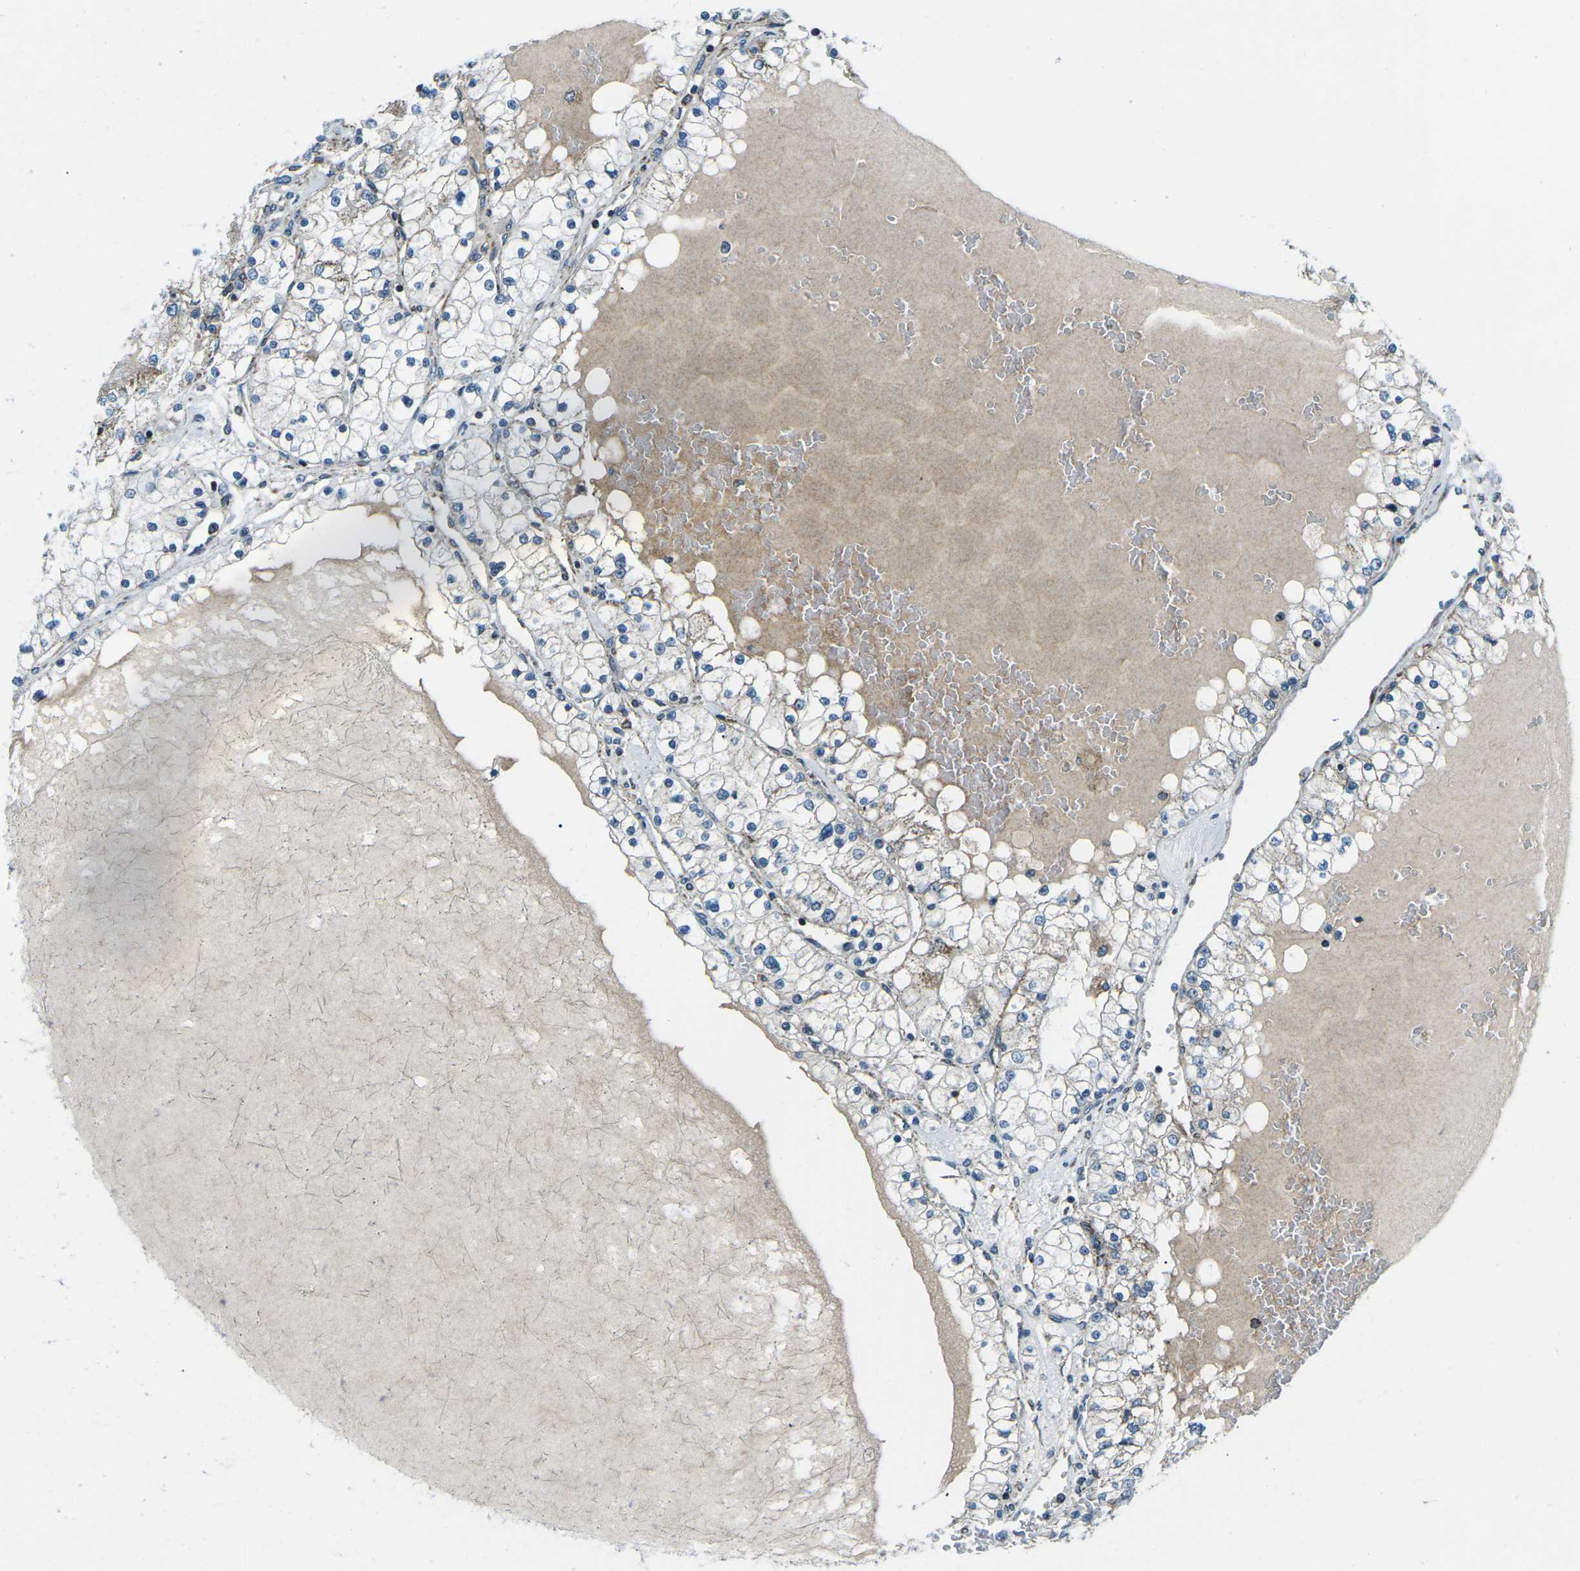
{"staining": {"intensity": "negative", "quantity": "none", "location": "none"}, "tissue": "renal cancer", "cell_type": "Tumor cells", "image_type": "cancer", "snomed": [{"axis": "morphology", "description": "Adenocarcinoma, NOS"}, {"axis": "topography", "description": "Kidney"}], "caption": "The photomicrograph displays no significant positivity in tumor cells of renal cancer (adenocarcinoma). (Stains: DAB (3,3'-diaminobenzidine) IHC with hematoxylin counter stain, Microscopy: brightfield microscopy at high magnification).", "gene": "RFESD", "patient": {"sex": "male", "age": 68}}